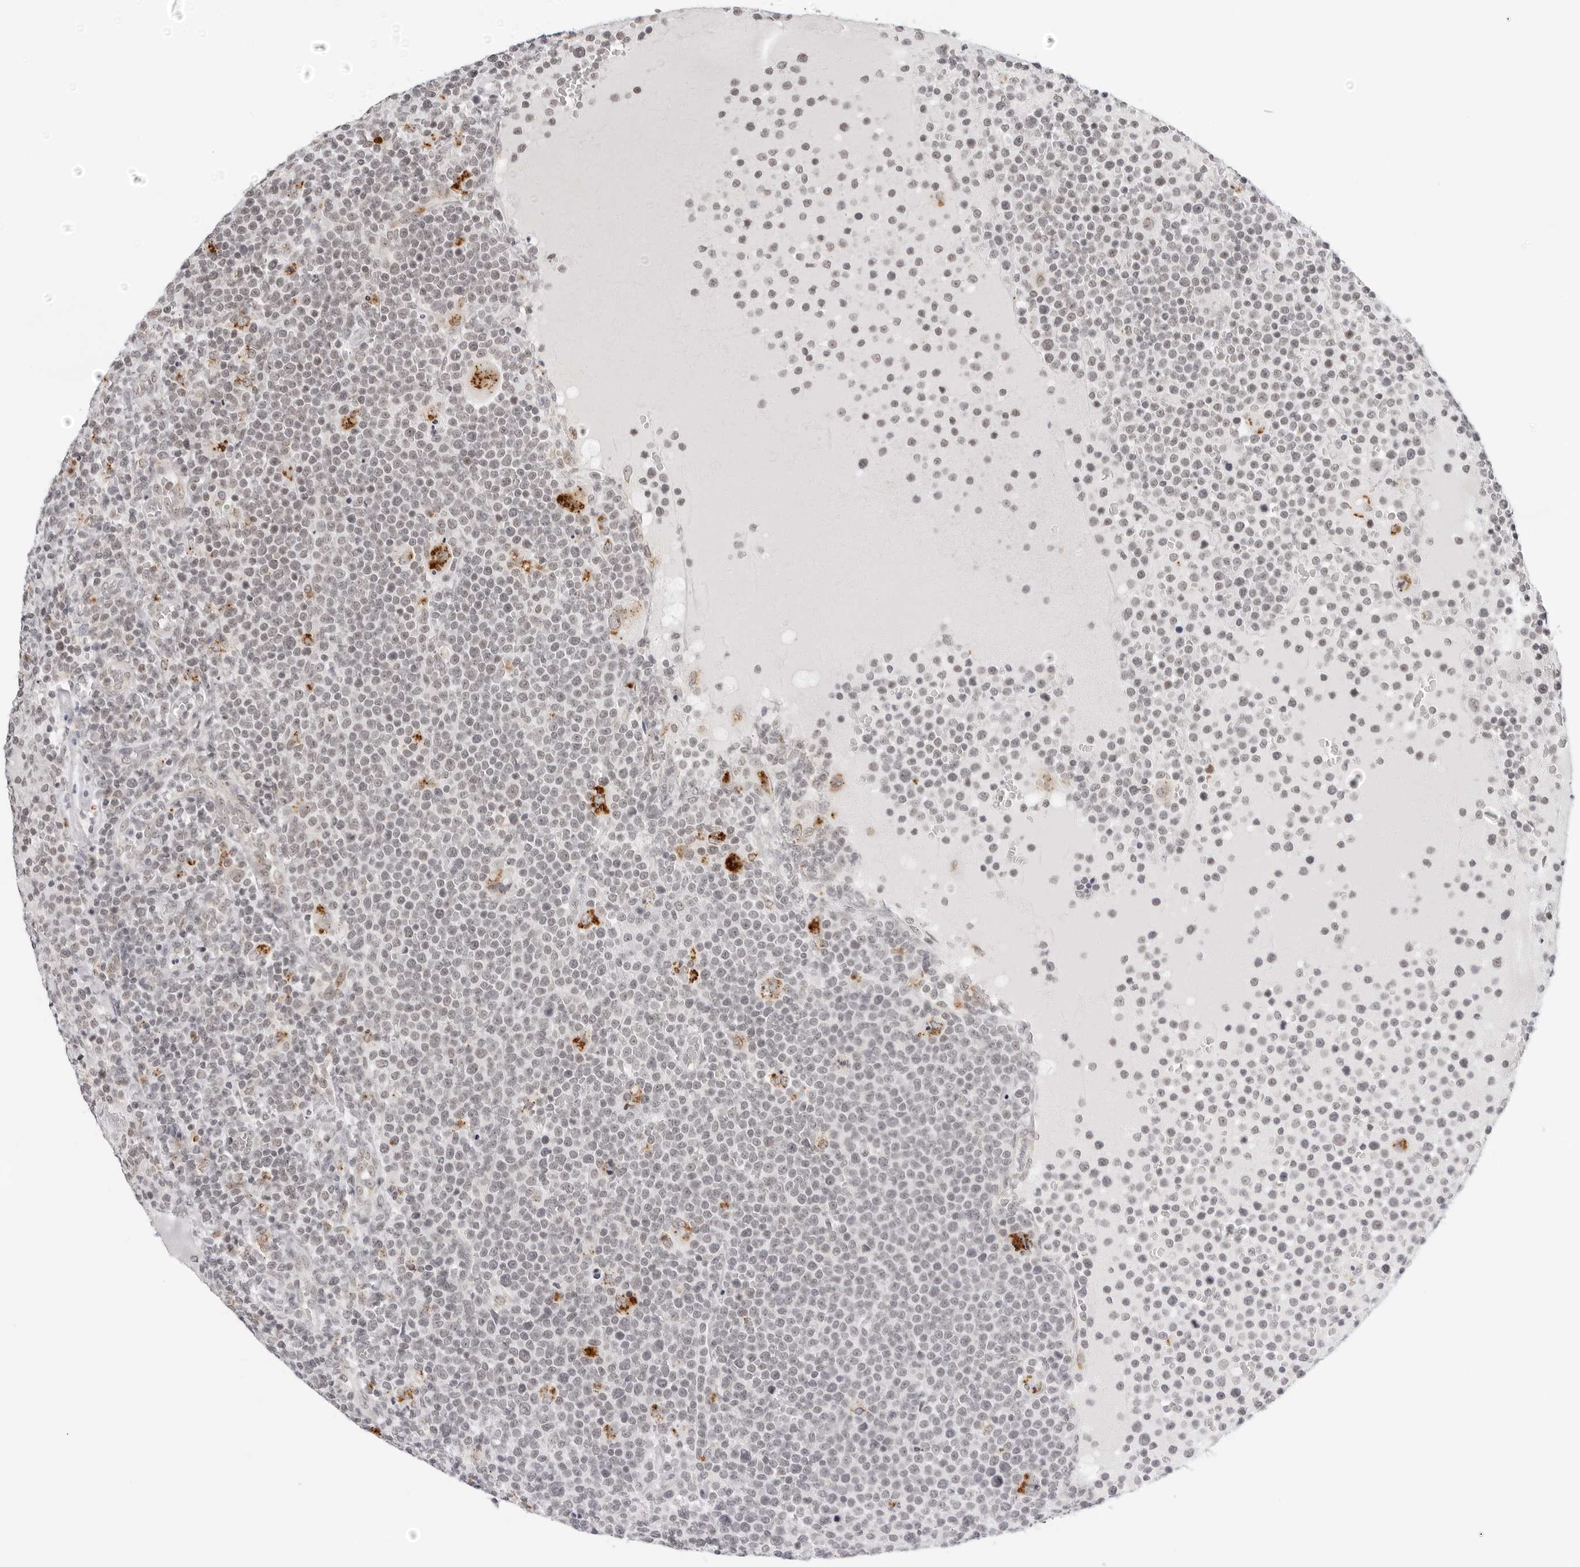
{"staining": {"intensity": "weak", "quantity": "<25%", "location": "nuclear"}, "tissue": "lymphoma", "cell_type": "Tumor cells", "image_type": "cancer", "snomed": [{"axis": "morphology", "description": "Malignant lymphoma, non-Hodgkin's type, High grade"}, {"axis": "topography", "description": "Lymph node"}], "caption": "A micrograph of human lymphoma is negative for staining in tumor cells.", "gene": "TOX4", "patient": {"sex": "male", "age": 61}}